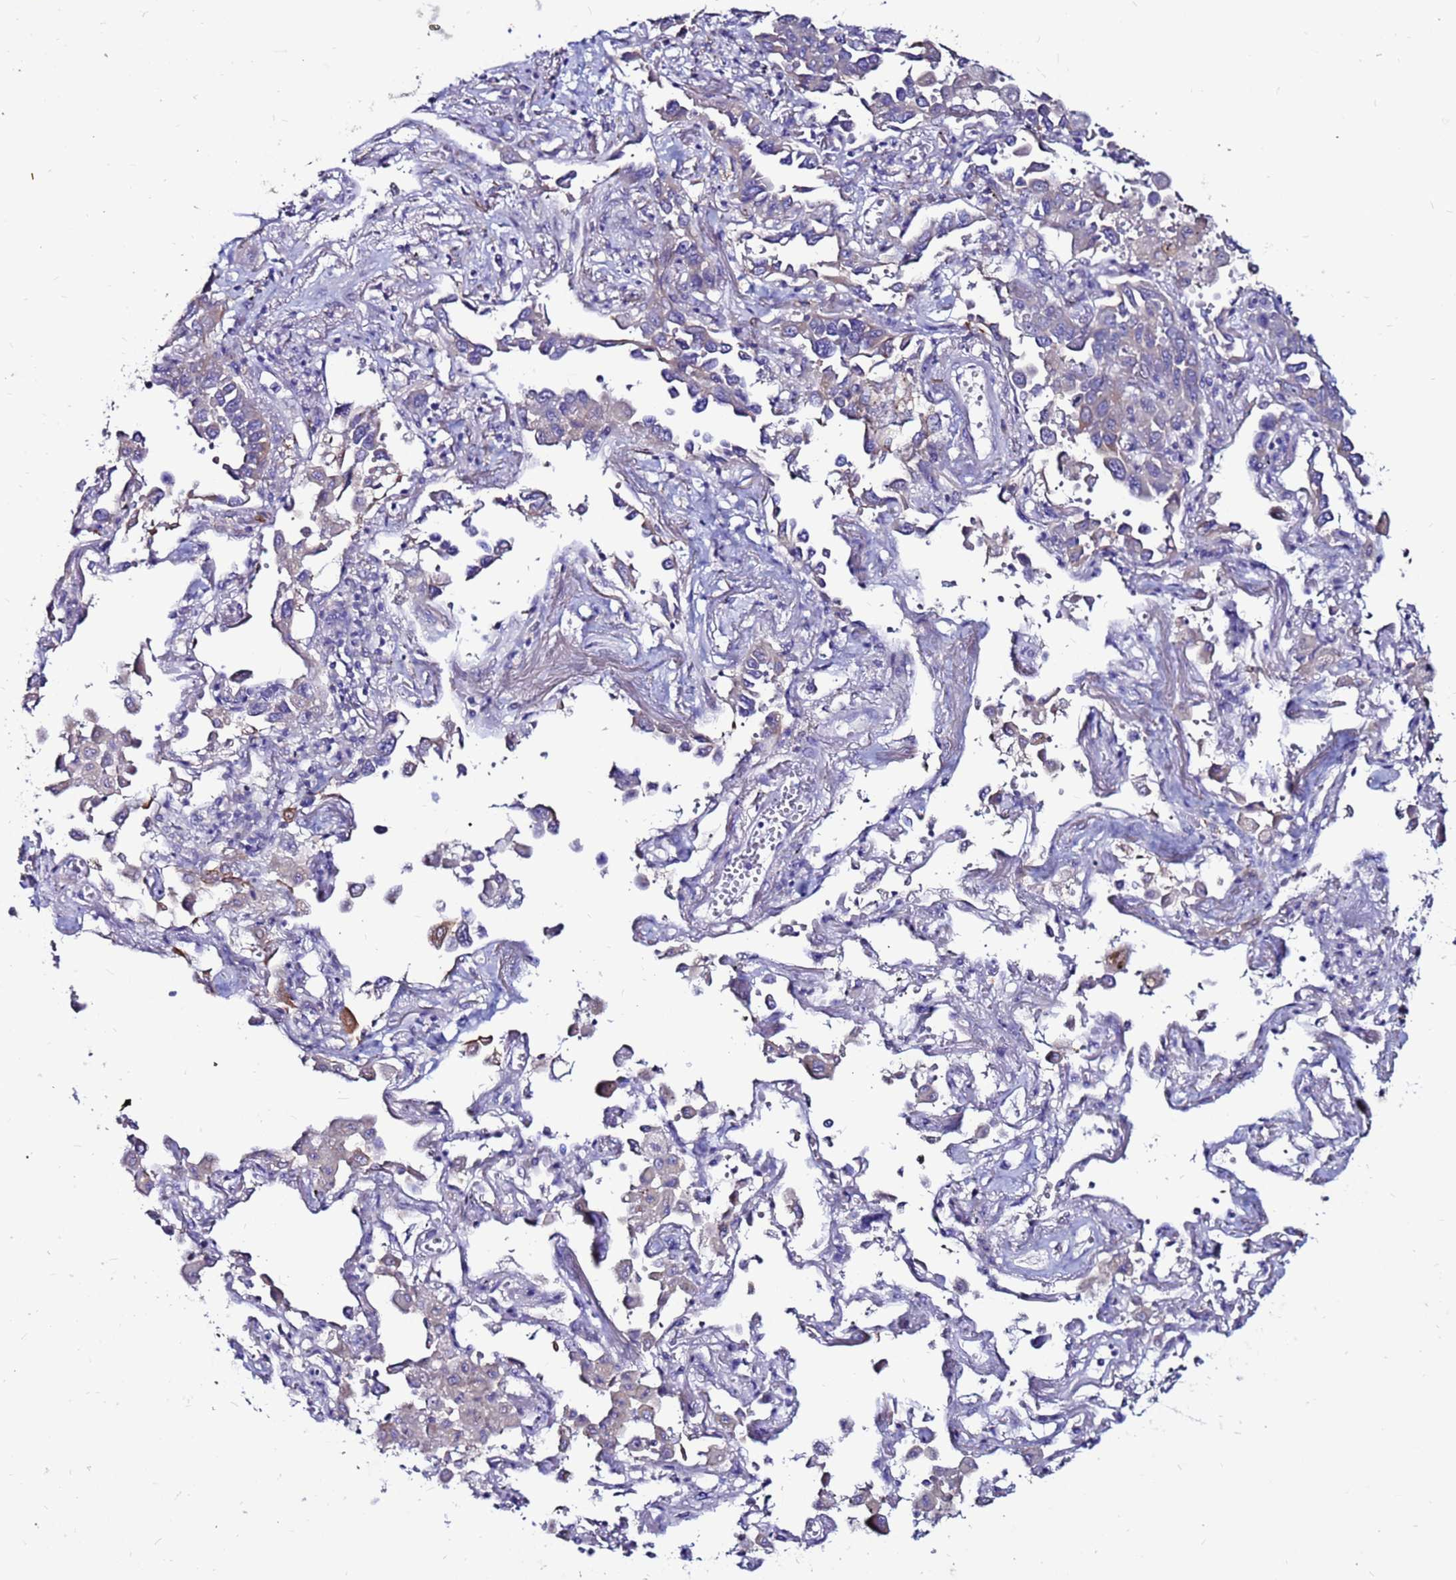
{"staining": {"intensity": "negative", "quantity": "none", "location": "none"}, "tissue": "lung cancer", "cell_type": "Tumor cells", "image_type": "cancer", "snomed": [{"axis": "morphology", "description": "Adenocarcinoma, NOS"}, {"axis": "topography", "description": "Lung"}], "caption": "Protein analysis of lung adenocarcinoma exhibits no significant positivity in tumor cells.", "gene": "SLC44A3", "patient": {"sex": "male", "age": 67}}